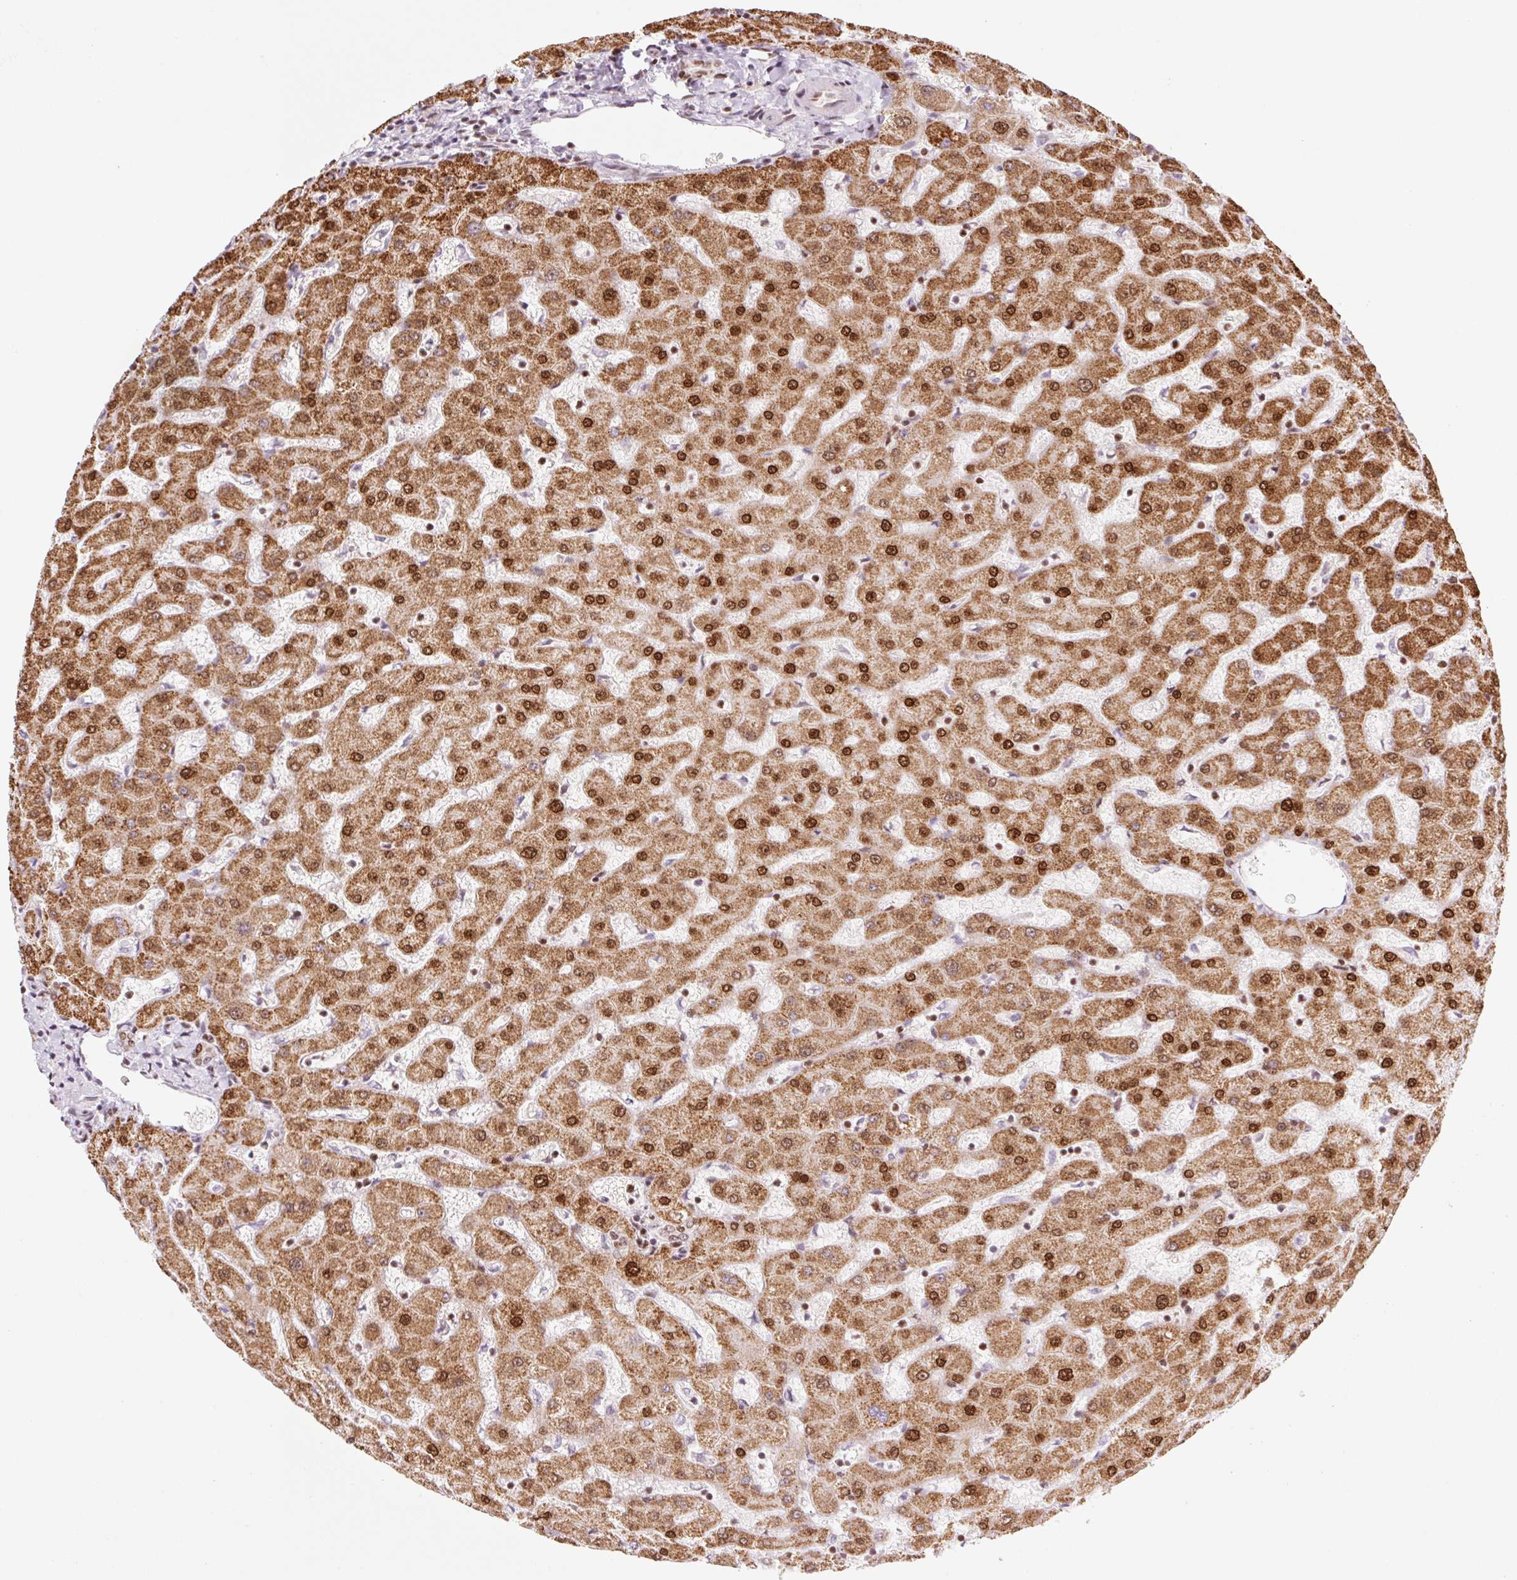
{"staining": {"intensity": "moderate", "quantity": ">75%", "location": "nuclear"}, "tissue": "liver", "cell_type": "Cholangiocytes", "image_type": "normal", "snomed": [{"axis": "morphology", "description": "Normal tissue, NOS"}, {"axis": "topography", "description": "Liver"}], "caption": "This is an image of IHC staining of unremarkable liver, which shows moderate staining in the nuclear of cholangiocytes.", "gene": "PRDM11", "patient": {"sex": "female", "age": 63}}